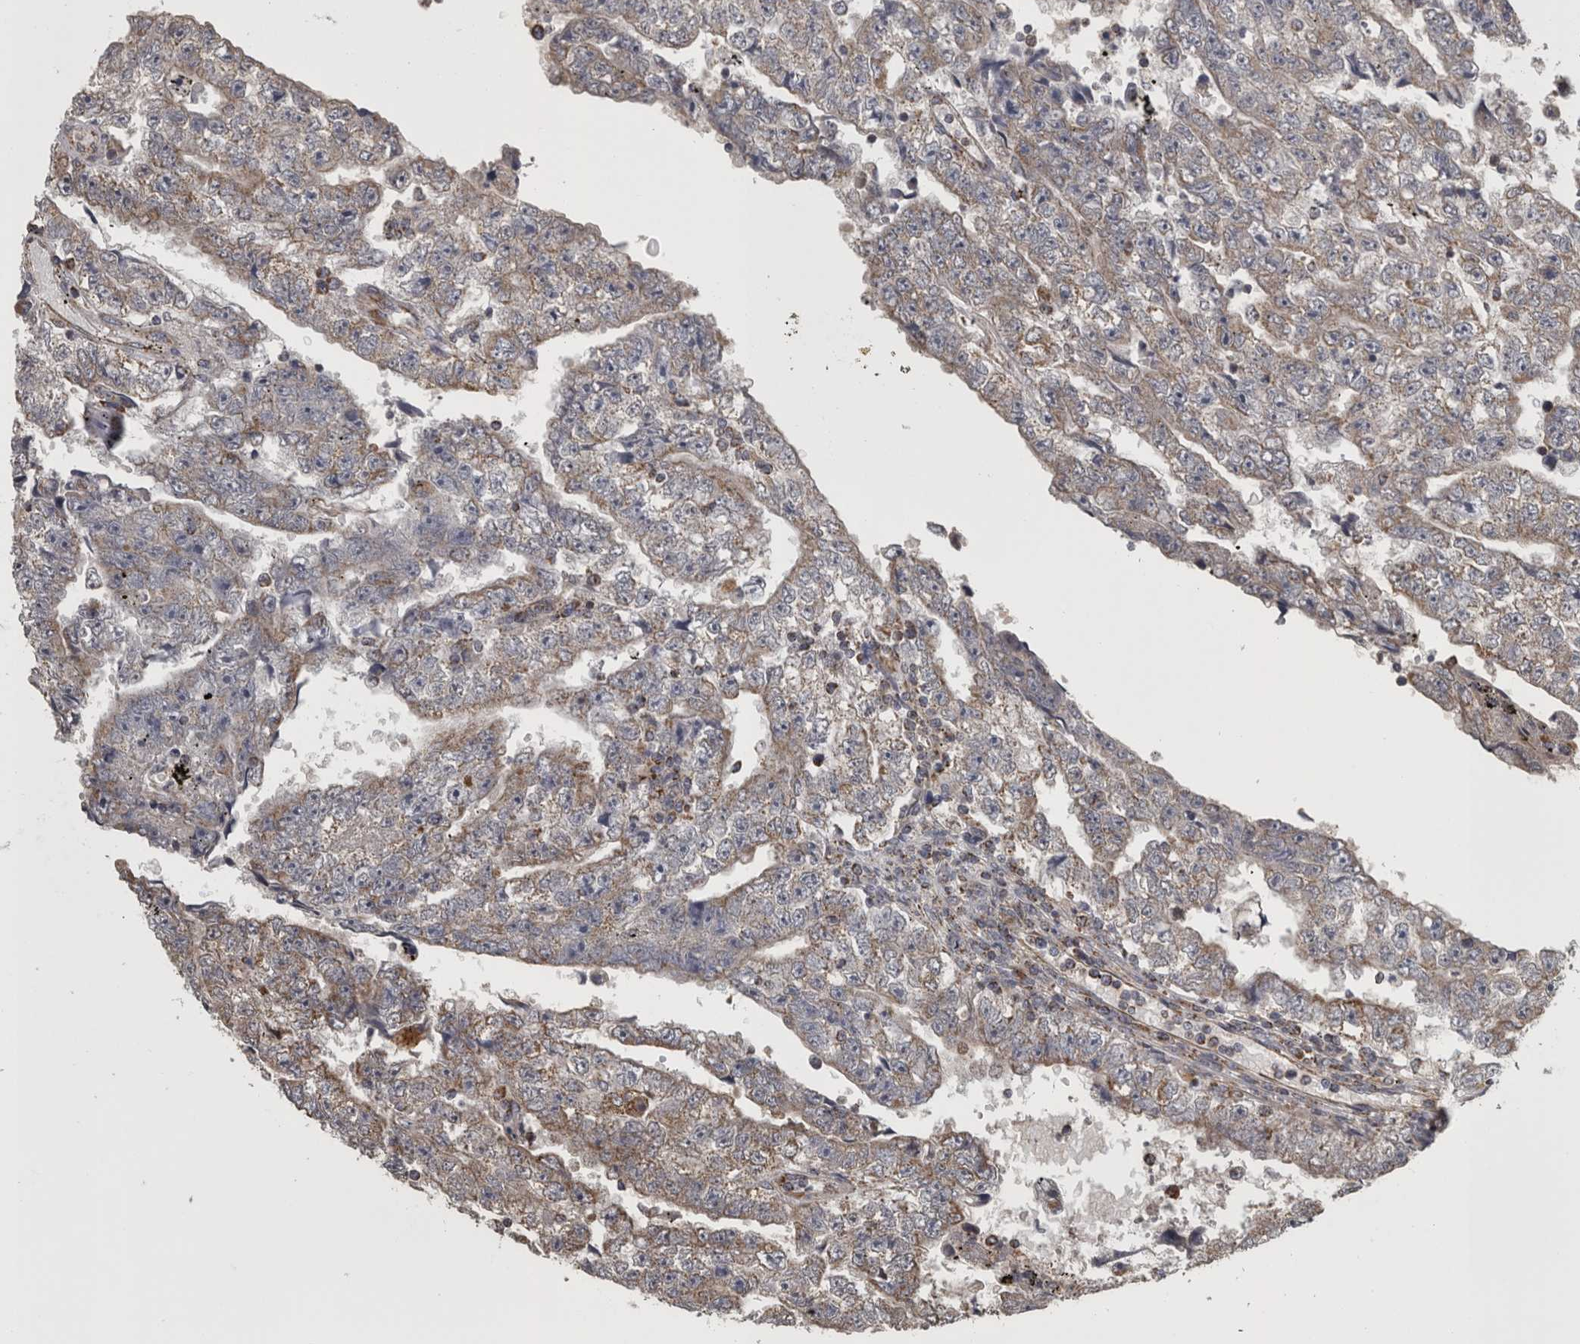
{"staining": {"intensity": "weak", "quantity": "25%-75%", "location": "cytoplasmic/membranous"}, "tissue": "testis cancer", "cell_type": "Tumor cells", "image_type": "cancer", "snomed": [{"axis": "morphology", "description": "Carcinoma, Embryonal, NOS"}, {"axis": "topography", "description": "Testis"}], "caption": "A micrograph of human embryonal carcinoma (testis) stained for a protein demonstrates weak cytoplasmic/membranous brown staining in tumor cells.", "gene": "FRK", "patient": {"sex": "male", "age": 25}}